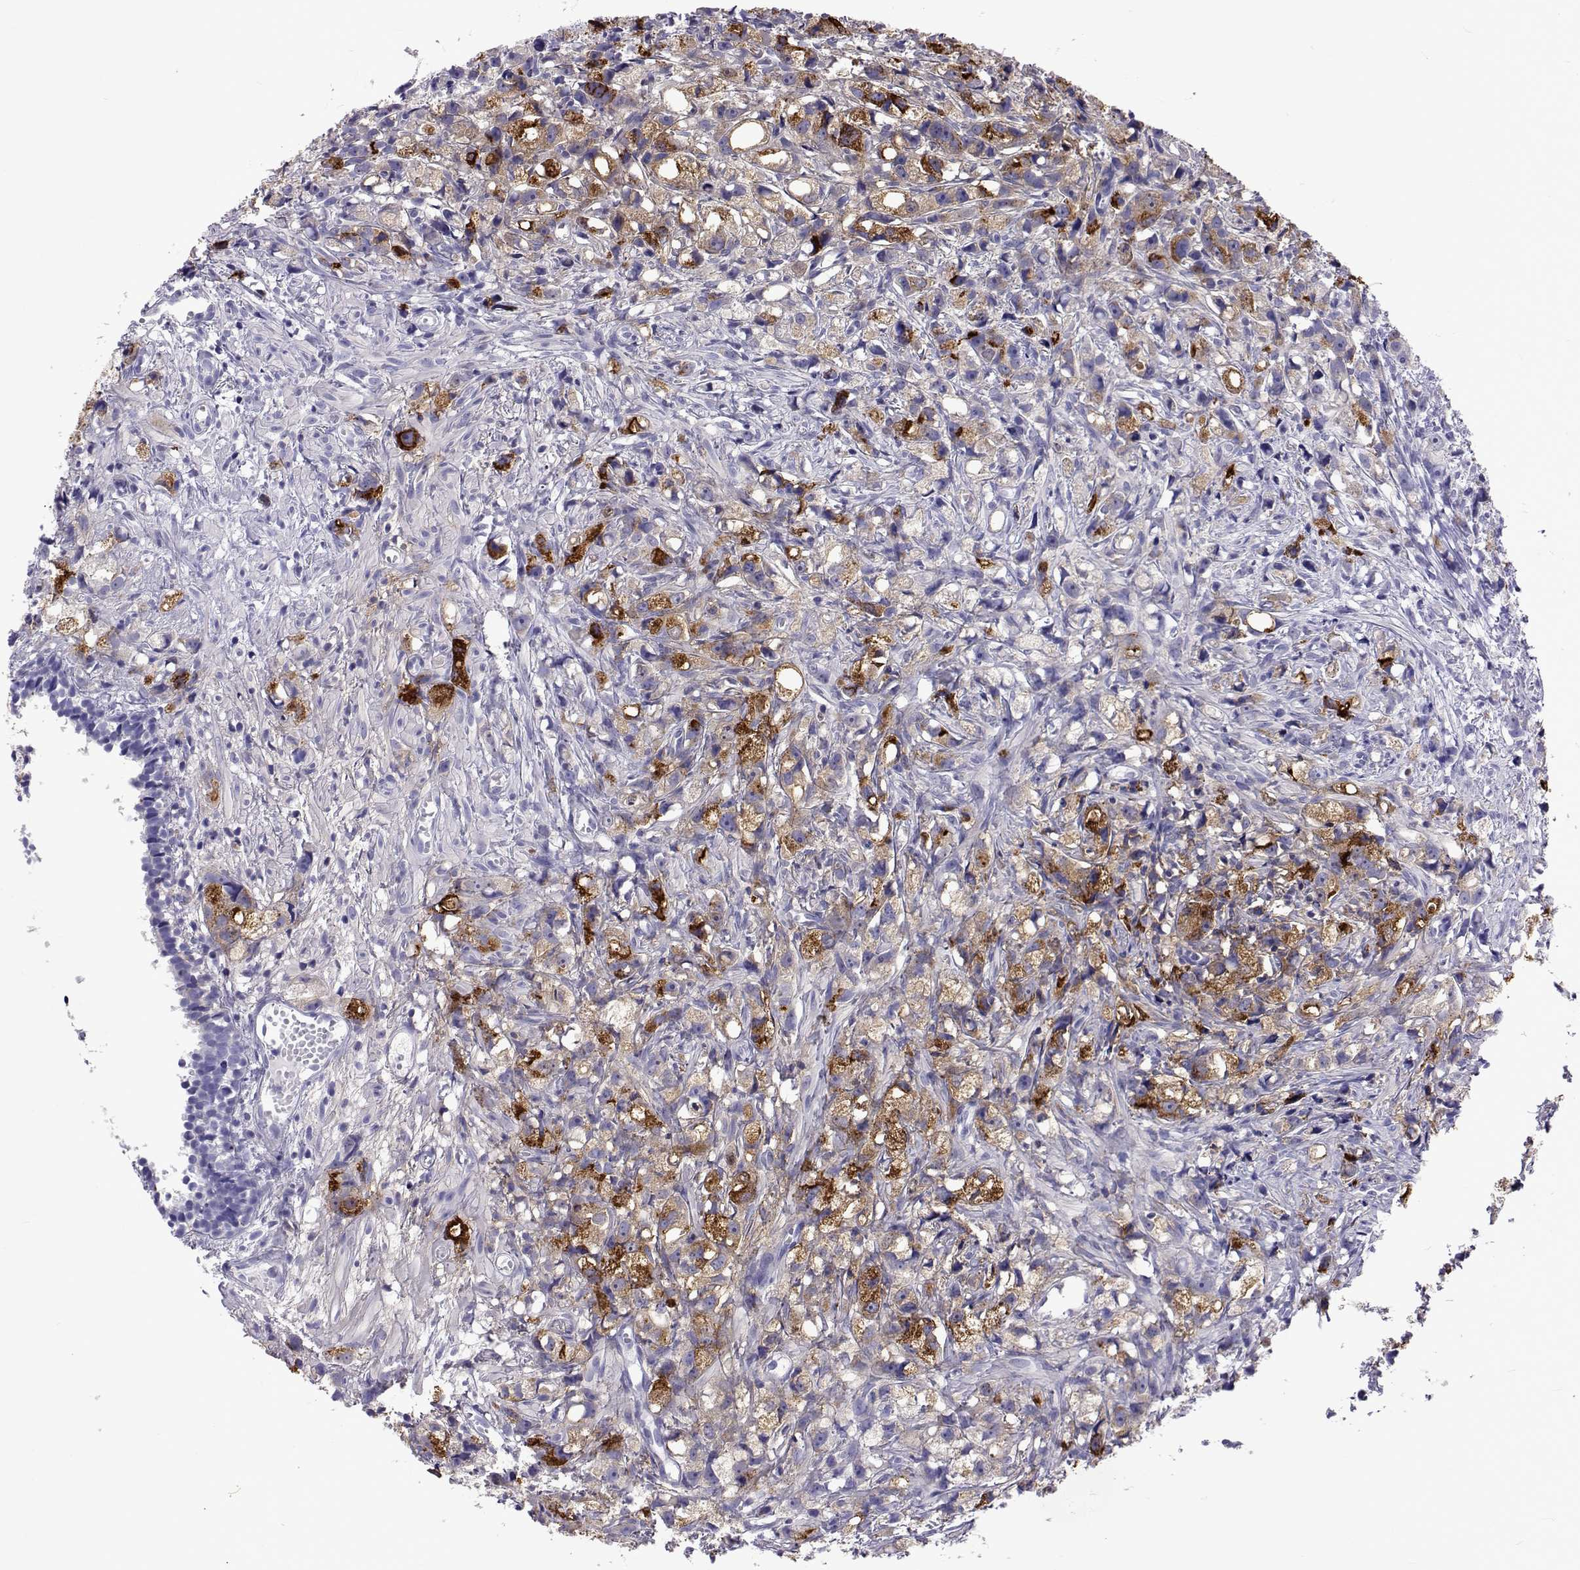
{"staining": {"intensity": "moderate", "quantity": "<25%", "location": "cytoplasmic/membranous"}, "tissue": "prostate cancer", "cell_type": "Tumor cells", "image_type": "cancer", "snomed": [{"axis": "morphology", "description": "Adenocarcinoma, High grade"}, {"axis": "topography", "description": "Prostate"}], "caption": "Protein positivity by IHC shows moderate cytoplasmic/membranous staining in approximately <25% of tumor cells in prostate cancer. The staining was performed using DAB to visualize the protein expression in brown, while the nuclei were stained in blue with hematoxylin (Magnification: 20x).", "gene": "UMODL1", "patient": {"sex": "male", "age": 75}}